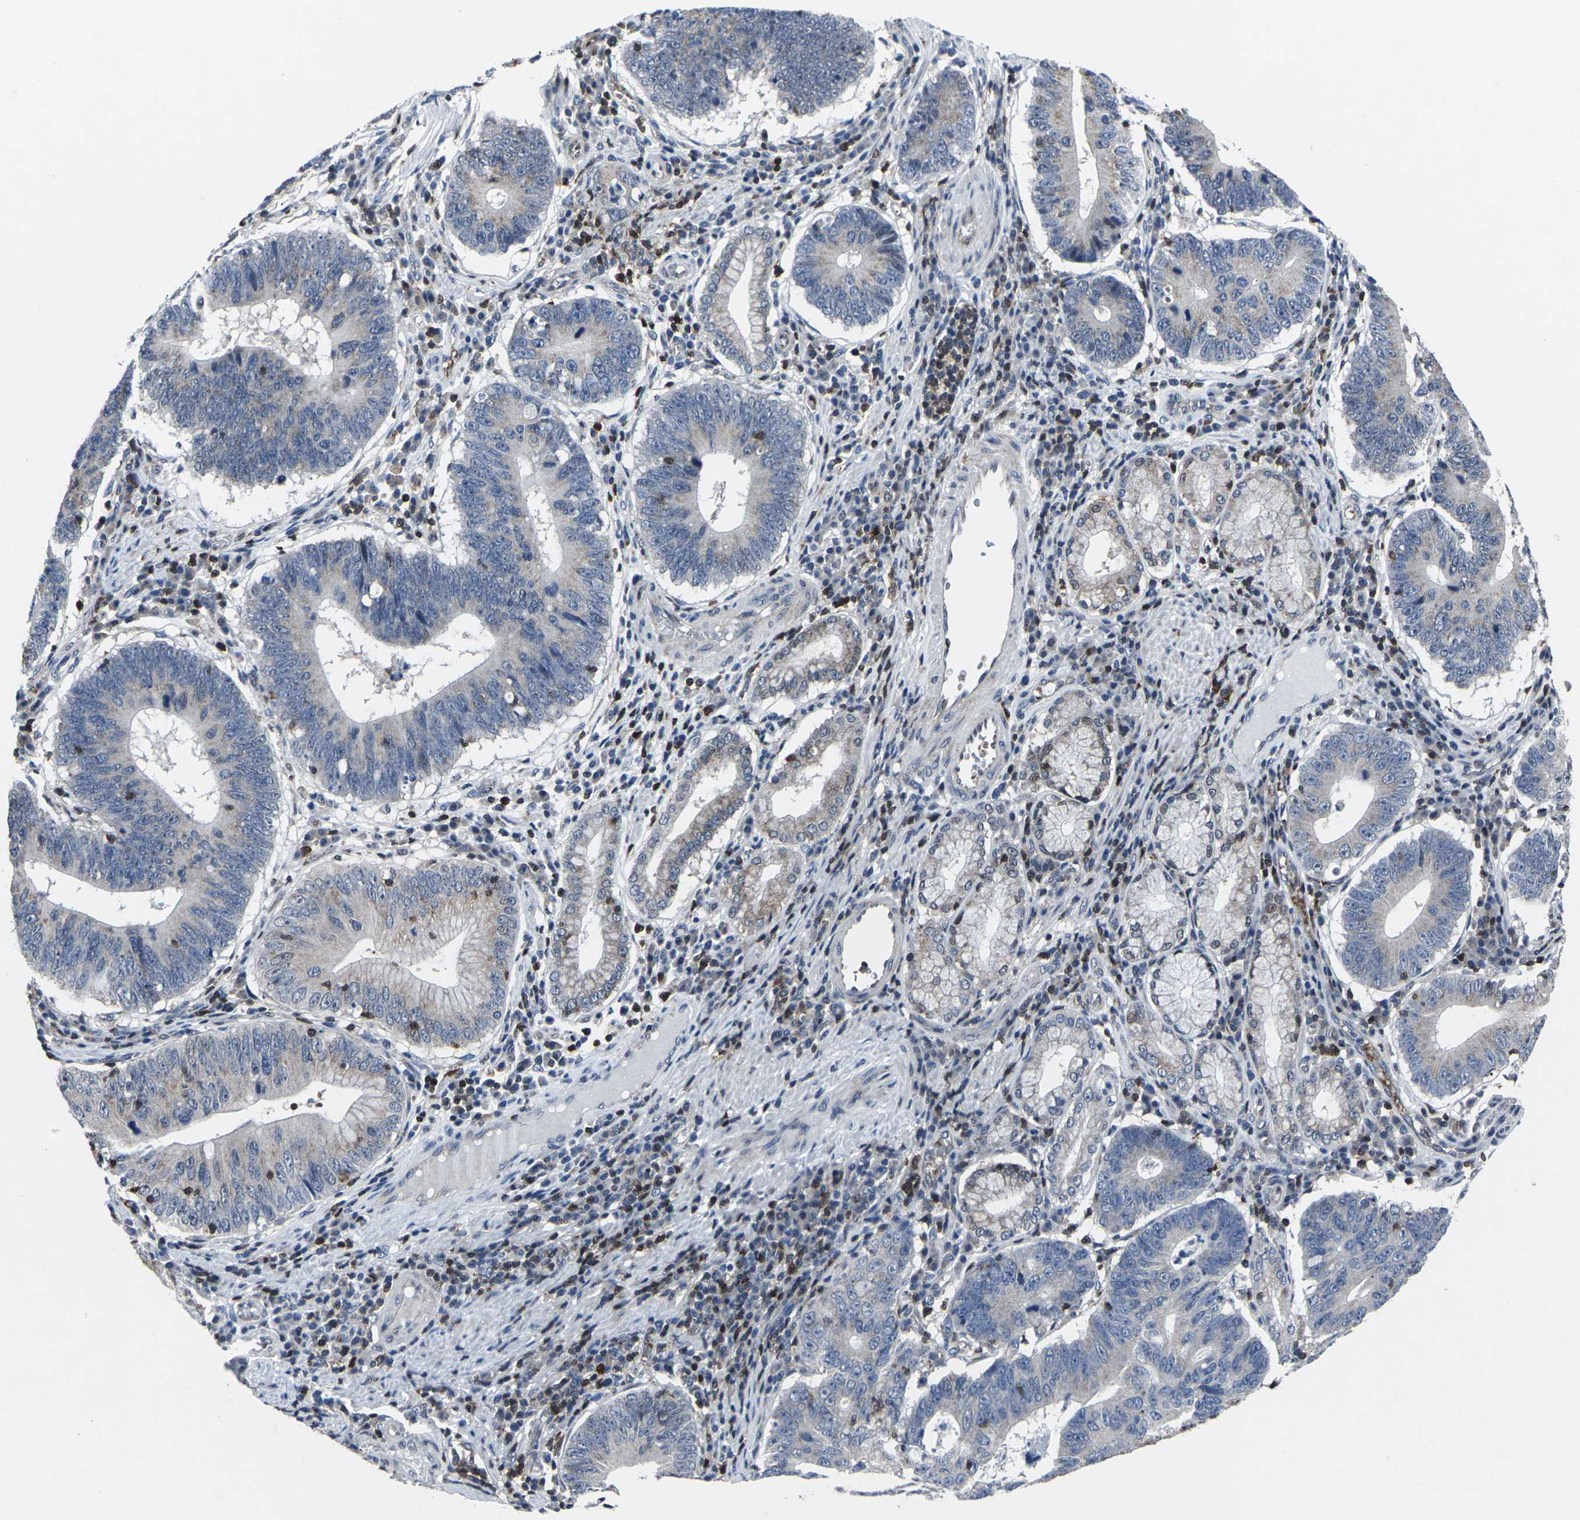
{"staining": {"intensity": "weak", "quantity": "25%-75%", "location": "cytoplasmic/membranous"}, "tissue": "stomach cancer", "cell_type": "Tumor cells", "image_type": "cancer", "snomed": [{"axis": "morphology", "description": "Adenocarcinoma, NOS"}, {"axis": "topography", "description": "Stomach"}], "caption": "This is a photomicrograph of immunohistochemistry (IHC) staining of adenocarcinoma (stomach), which shows weak positivity in the cytoplasmic/membranous of tumor cells.", "gene": "STAT4", "patient": {"sex": "male", "age": 59}}